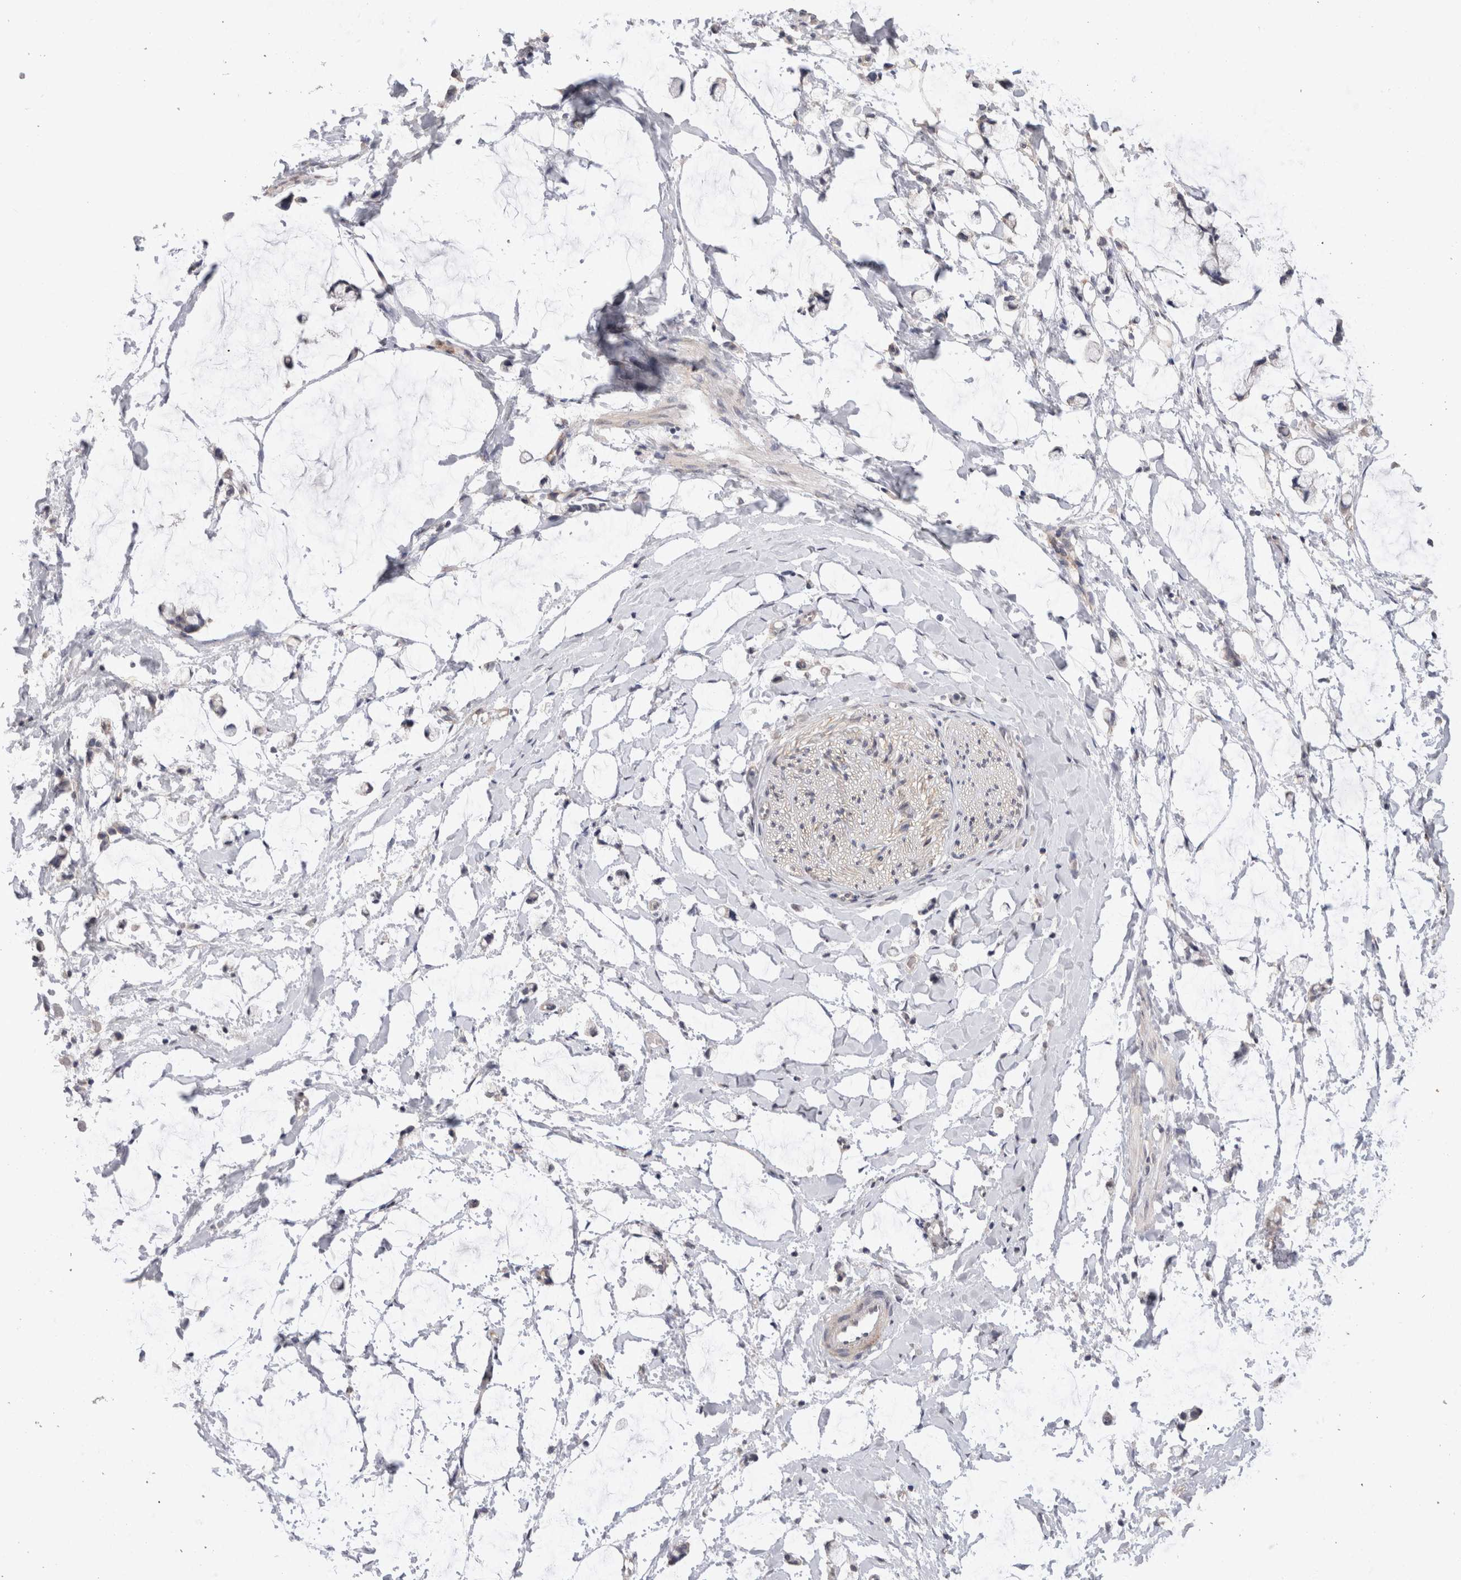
{"staining": {"intensity": "negative", "quantity": "none", "location": "none"}, "tissue": "adipose tissue", "cell_type": "Adipocytes", "image_type": "normal", "snomed": [{"axis": "morphology", "description": "Normal tissue, NOS"}, {"axis": "morphology", "description": "Adenocarcinoma, NOS"}, {"axis": "topography", "description": "Colon"}, {"axis": "topography", "description": "Peripheral nerve tissue"}], "caption": "The immunohistochemistry micrograph has no significant expression in adipocytes of adipose tissue.", "gene": "CDH6", "patient": {"sex": "male", "age": 14}}